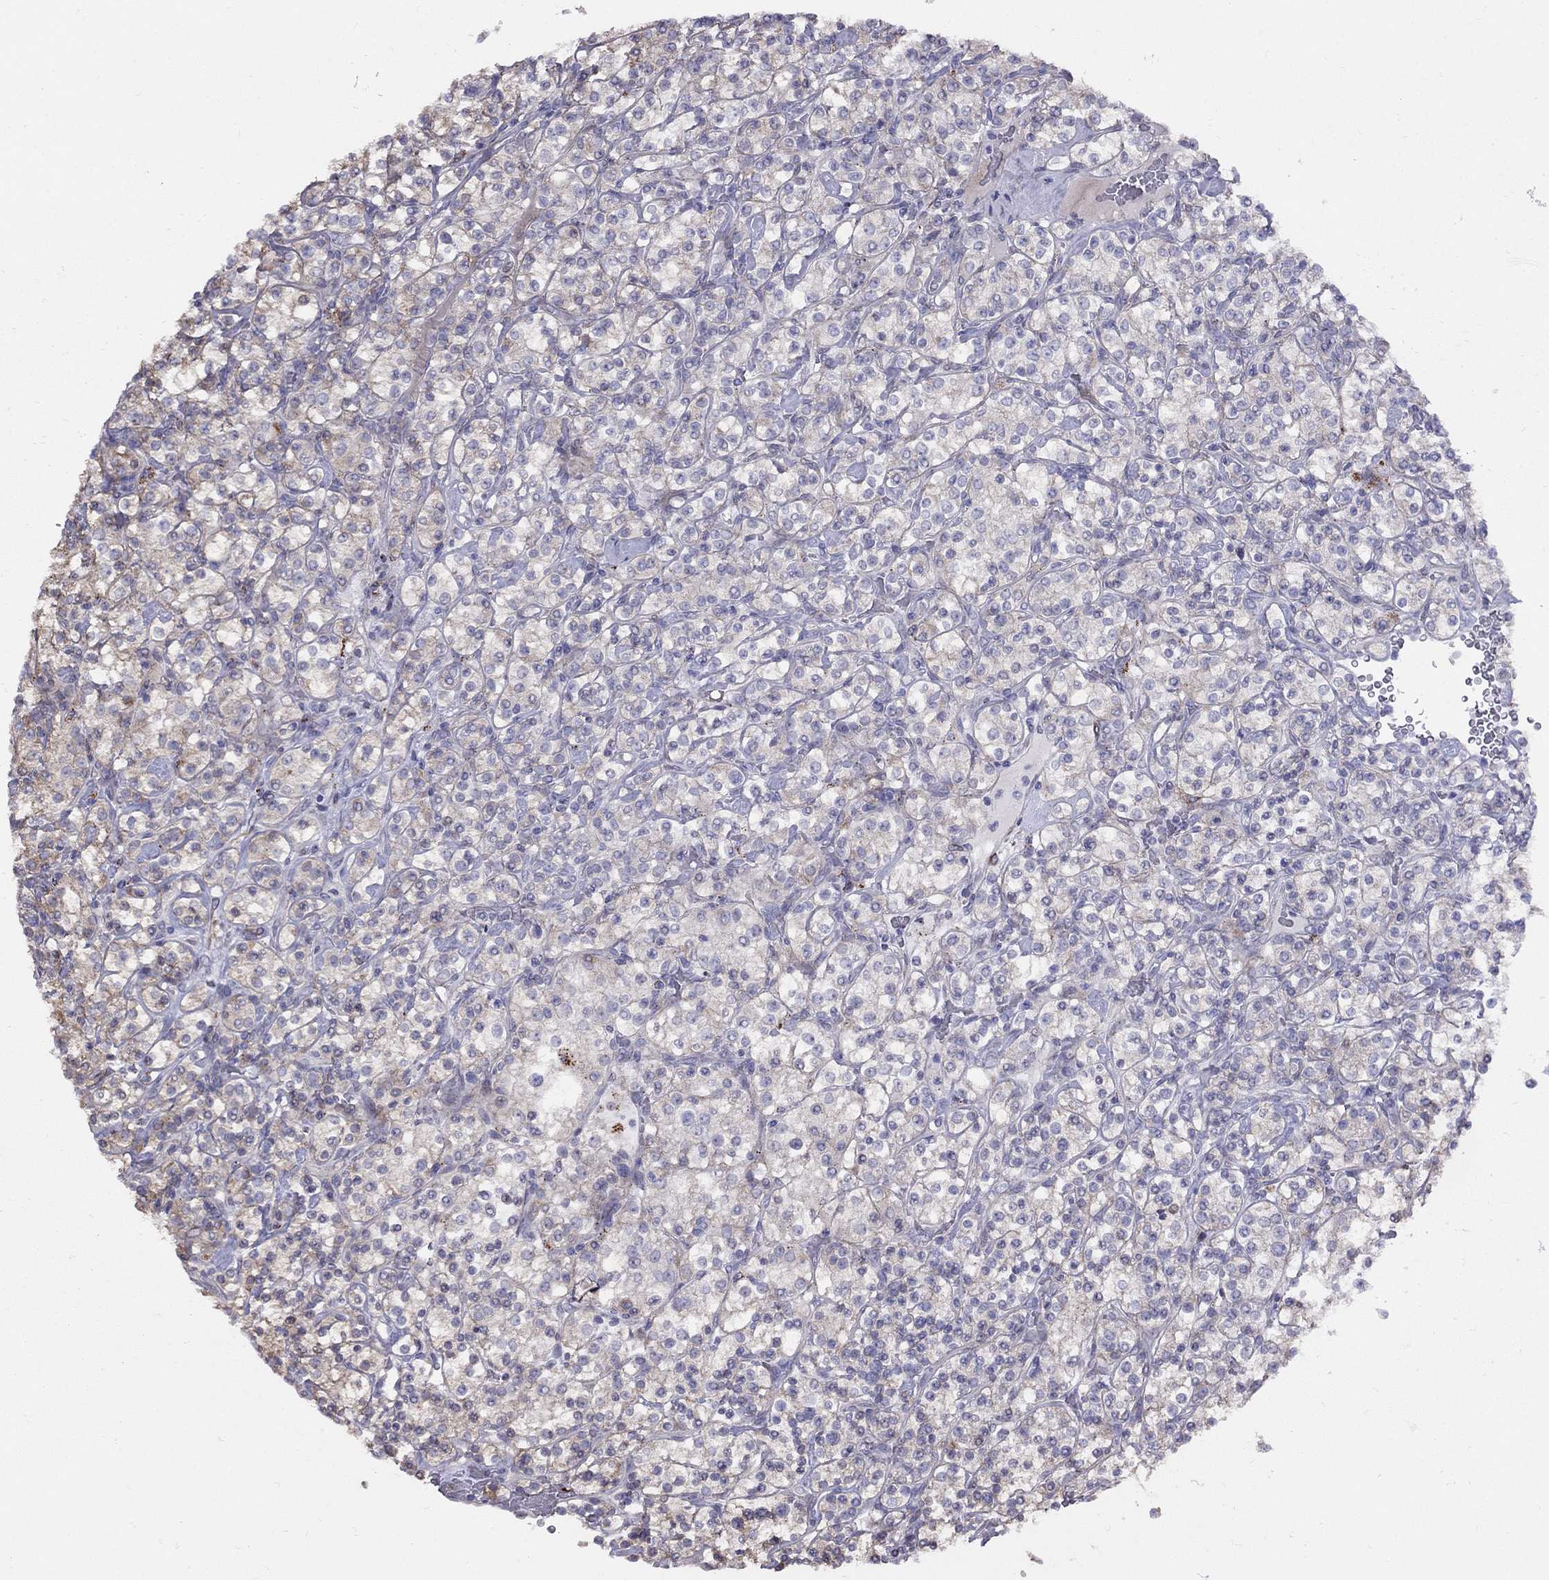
{"staining": {"intensity": "weak", "quantity": "25%-75%", "location": "cytoplasmic/membranous"}, "tissue": "renal cancer", "cell_type": "Tumor cells", "image_type": "cancer", "snomed": [{"axis": "morphology", "description": "Adenocarcinoma, NOS"}, {"axis": "topography", "description": "Kidney"}], "caption": "Approximately 25%-75% of tumor cells in renal cancer display weak cytoplasmic/membranous protein positivity as visualized by brown immunohistochemical staining.", "gene": "MAGEB4", "patient": {"sex": "male", "age": 77}}